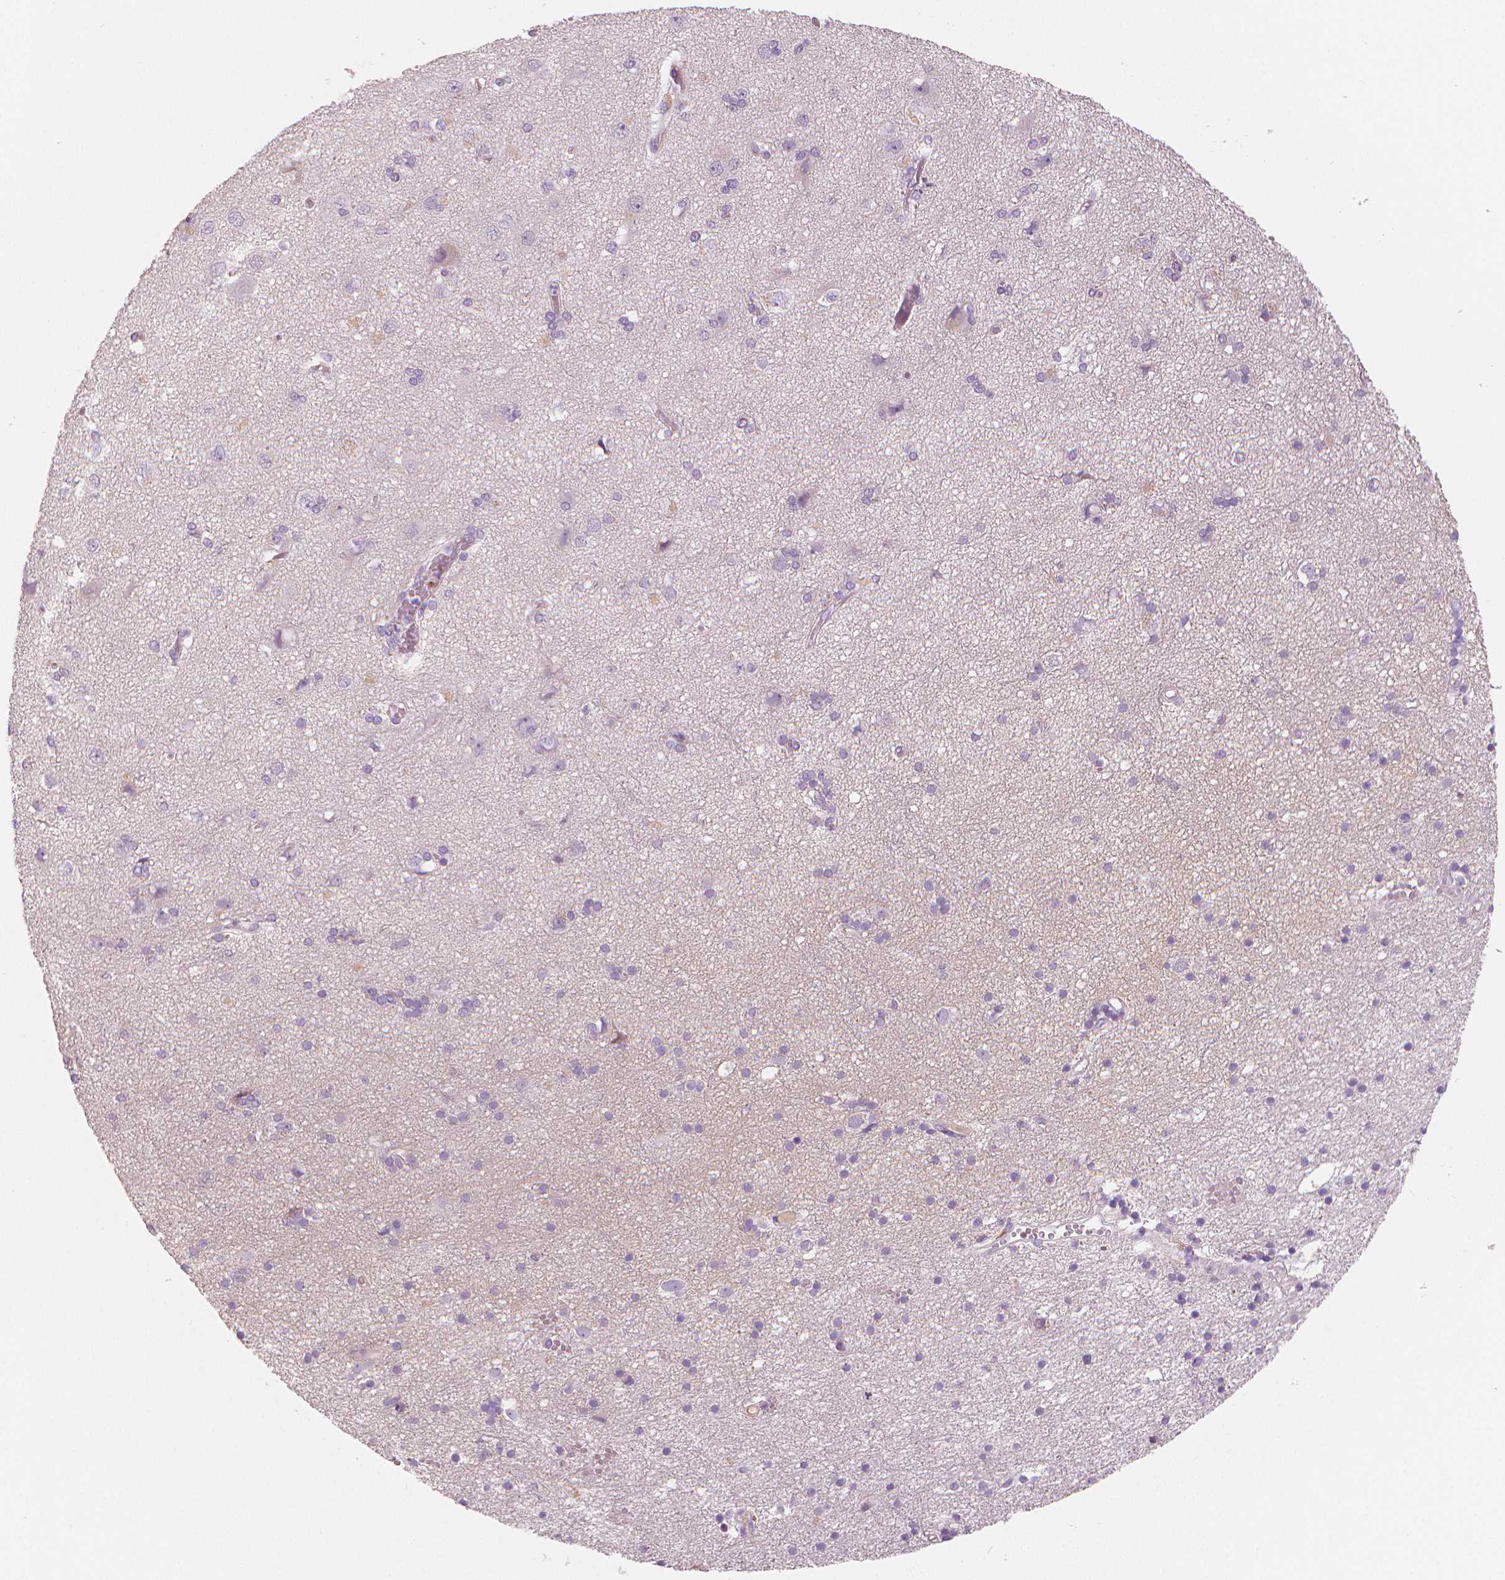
{"staining": {"intensity": "negative", "quantity": "none", "location": "none"}, "tissue": "cerebral cortex", "cell_type": "Endothelial cells", "image_type": "normal", "snomed": [{"axis": "morphology", "description": "Normal tissue, NOS"}, {"axis": "morphology", "description": "Glioma, malignant, High grade"}, {"axis": "topography", "description": "Cerebral cortex"}], "caption": "Immunohistochemical staining of normal cerebral cortex reveals no significant staining in endothelial cells. The staining was performed using DAB (3,3'-diaminobenzidine) to visualize the protein expression in brown, while the nuclei were stained in blue with hematoxylin (Magnification: 20x).", "gene": "APOA4", "patient": {"sex": "male", "age": 71}}